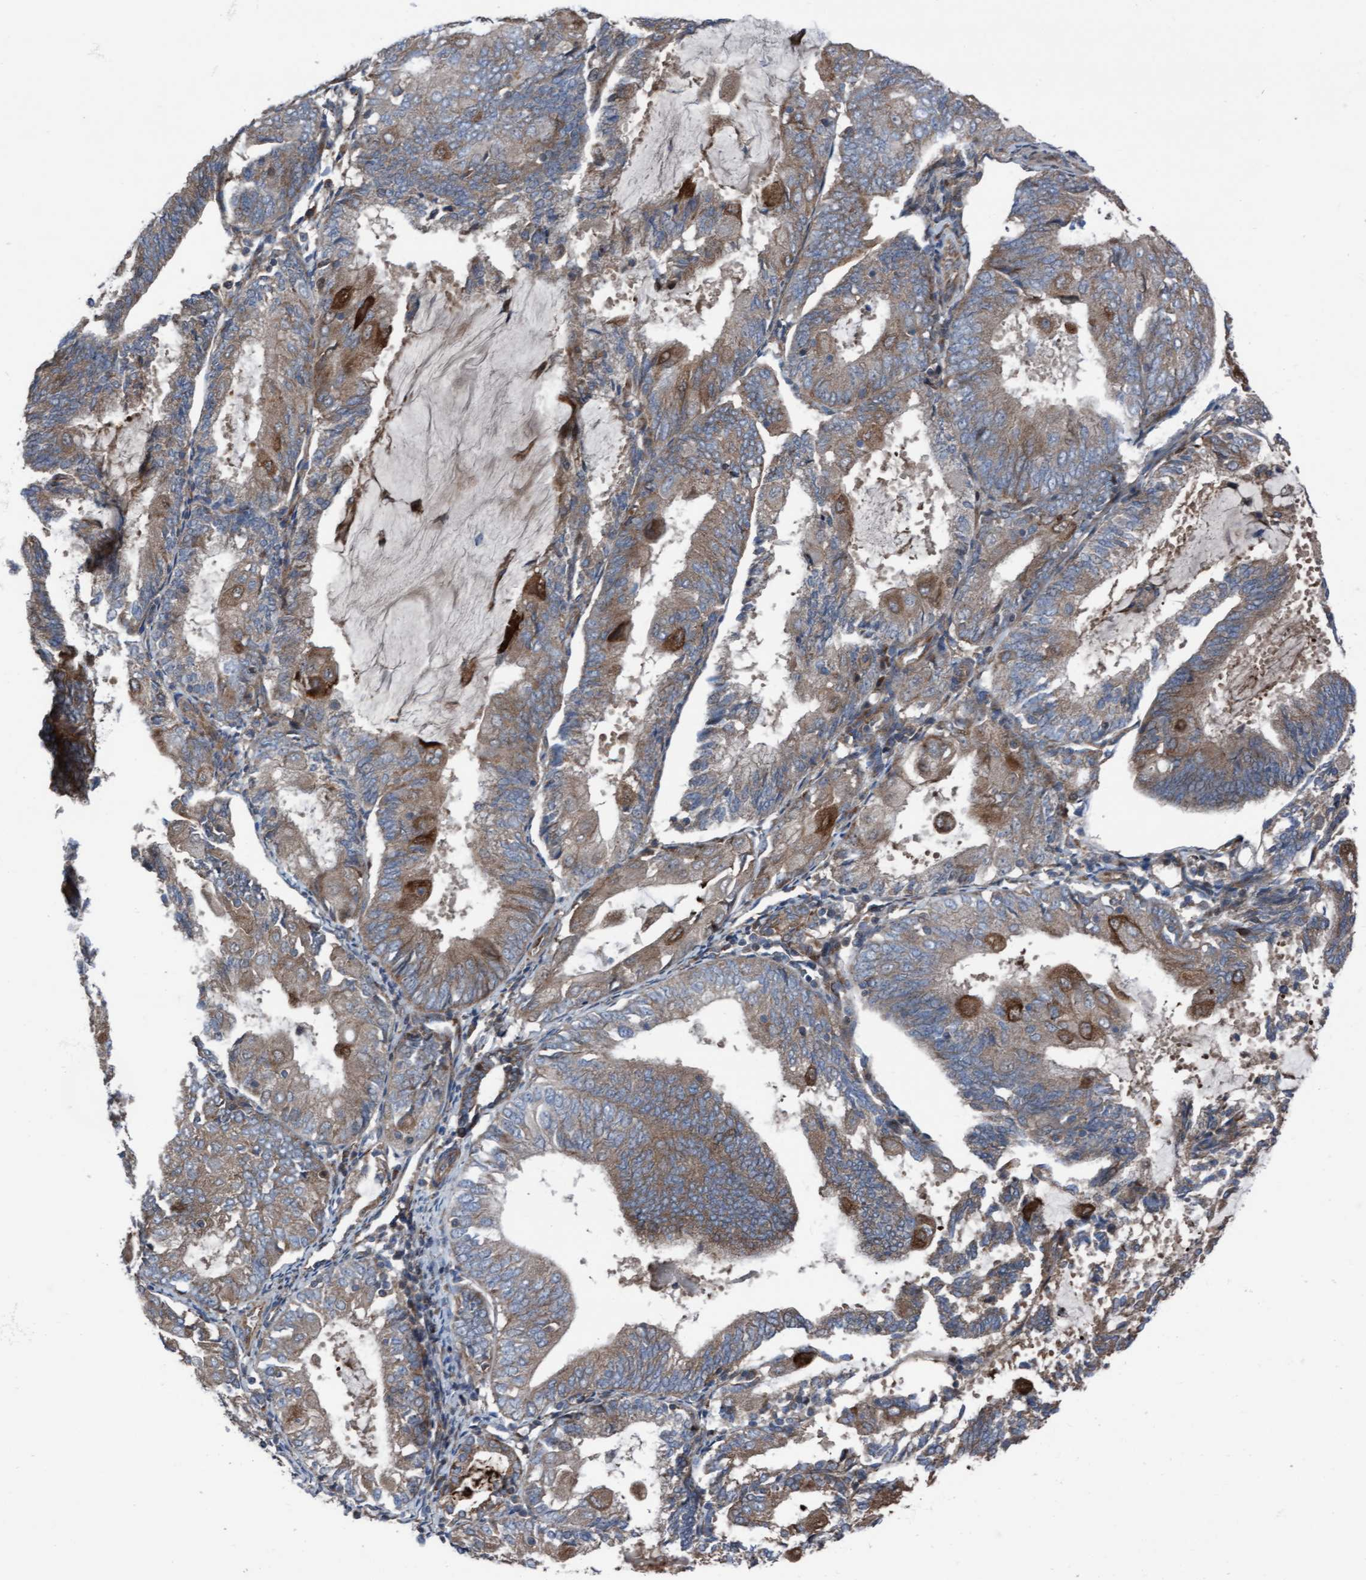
{"staining": {"intensity": "moderate", "quantity": ">75%", "location": "cytoplasmic/membranous"}, "tissue": "endometrial cancer", "cell_type": "Tumor cells", "image_type": "cancer", "snomed": [{"axis": "morphology", "description": "Adenocarcinoma, NOS"}, {"axis": "topography", "description": "Endometrium"}], "caption": "Immunohistochemistry histopathology image of neoplastic tissue: human endometrial adenocarcinoma stained using immunohistochemistry (IHC) reveals medium levels of moderate protein expression localized specifically in the cytoplasmic/membranous of tumor cells, appearing as a cytoplasmic/membranous brown color.", "gene": "KLHL26", "patient": {"sex": "female", "age": 81}}